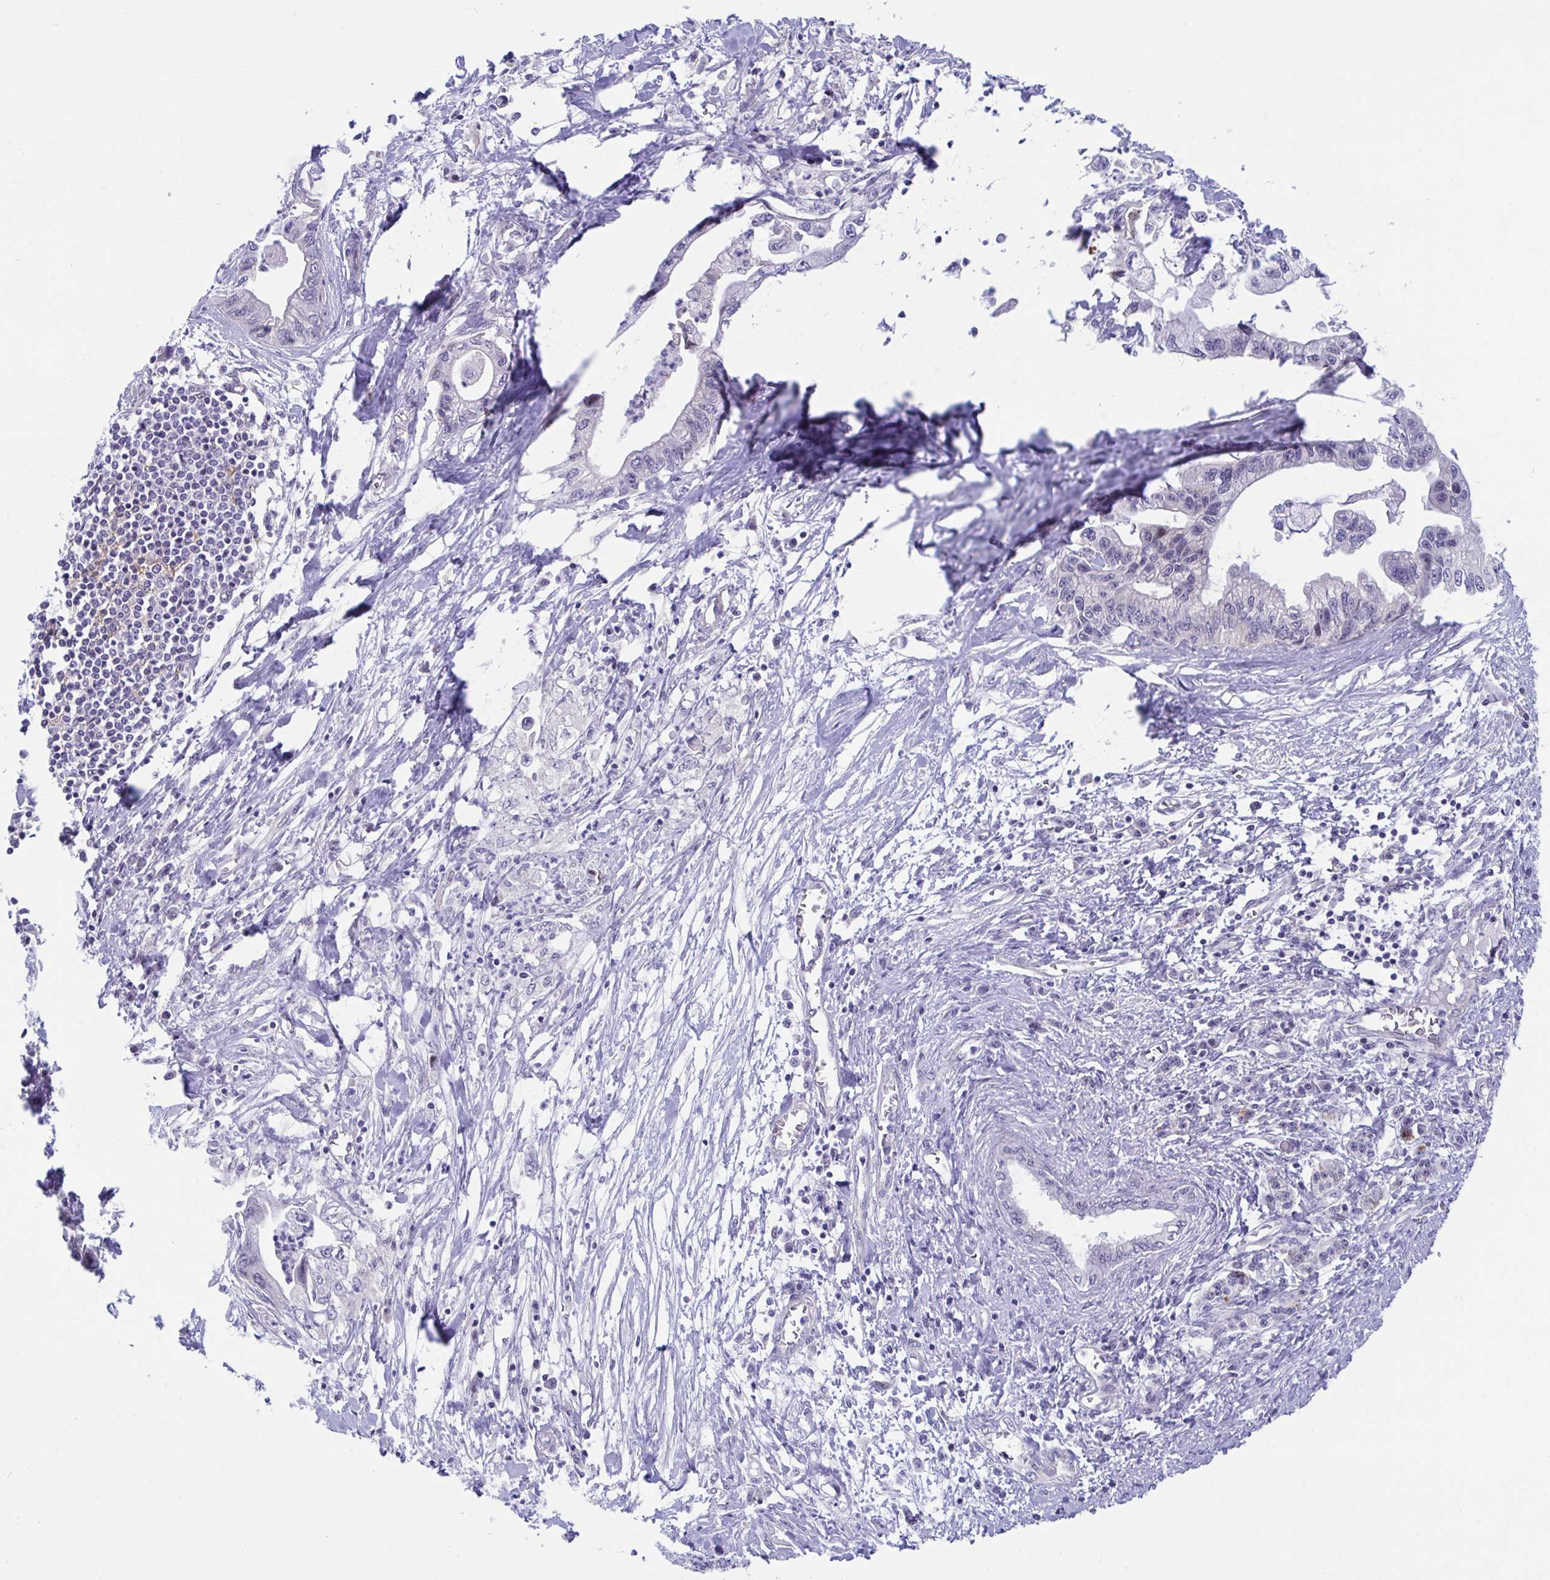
{"staining": {"intensity": "negative", "quantity": "none", "location": "none"}, "tissue": "pancreatic cancer", "cell_type": "Tumor cells", "image_type": "cancer", "snomed": [{"axis": "morphology", "description": "Adenocarcinoma, NOS"}, {"axis": "topography", "description": "Pancreas"}], "caption": "Tumor cells show no significant protein expression in adenocarcinoma (pancreatic).", "gene": "CENPQ", "patient": {"sex": "male", "age": 61}}